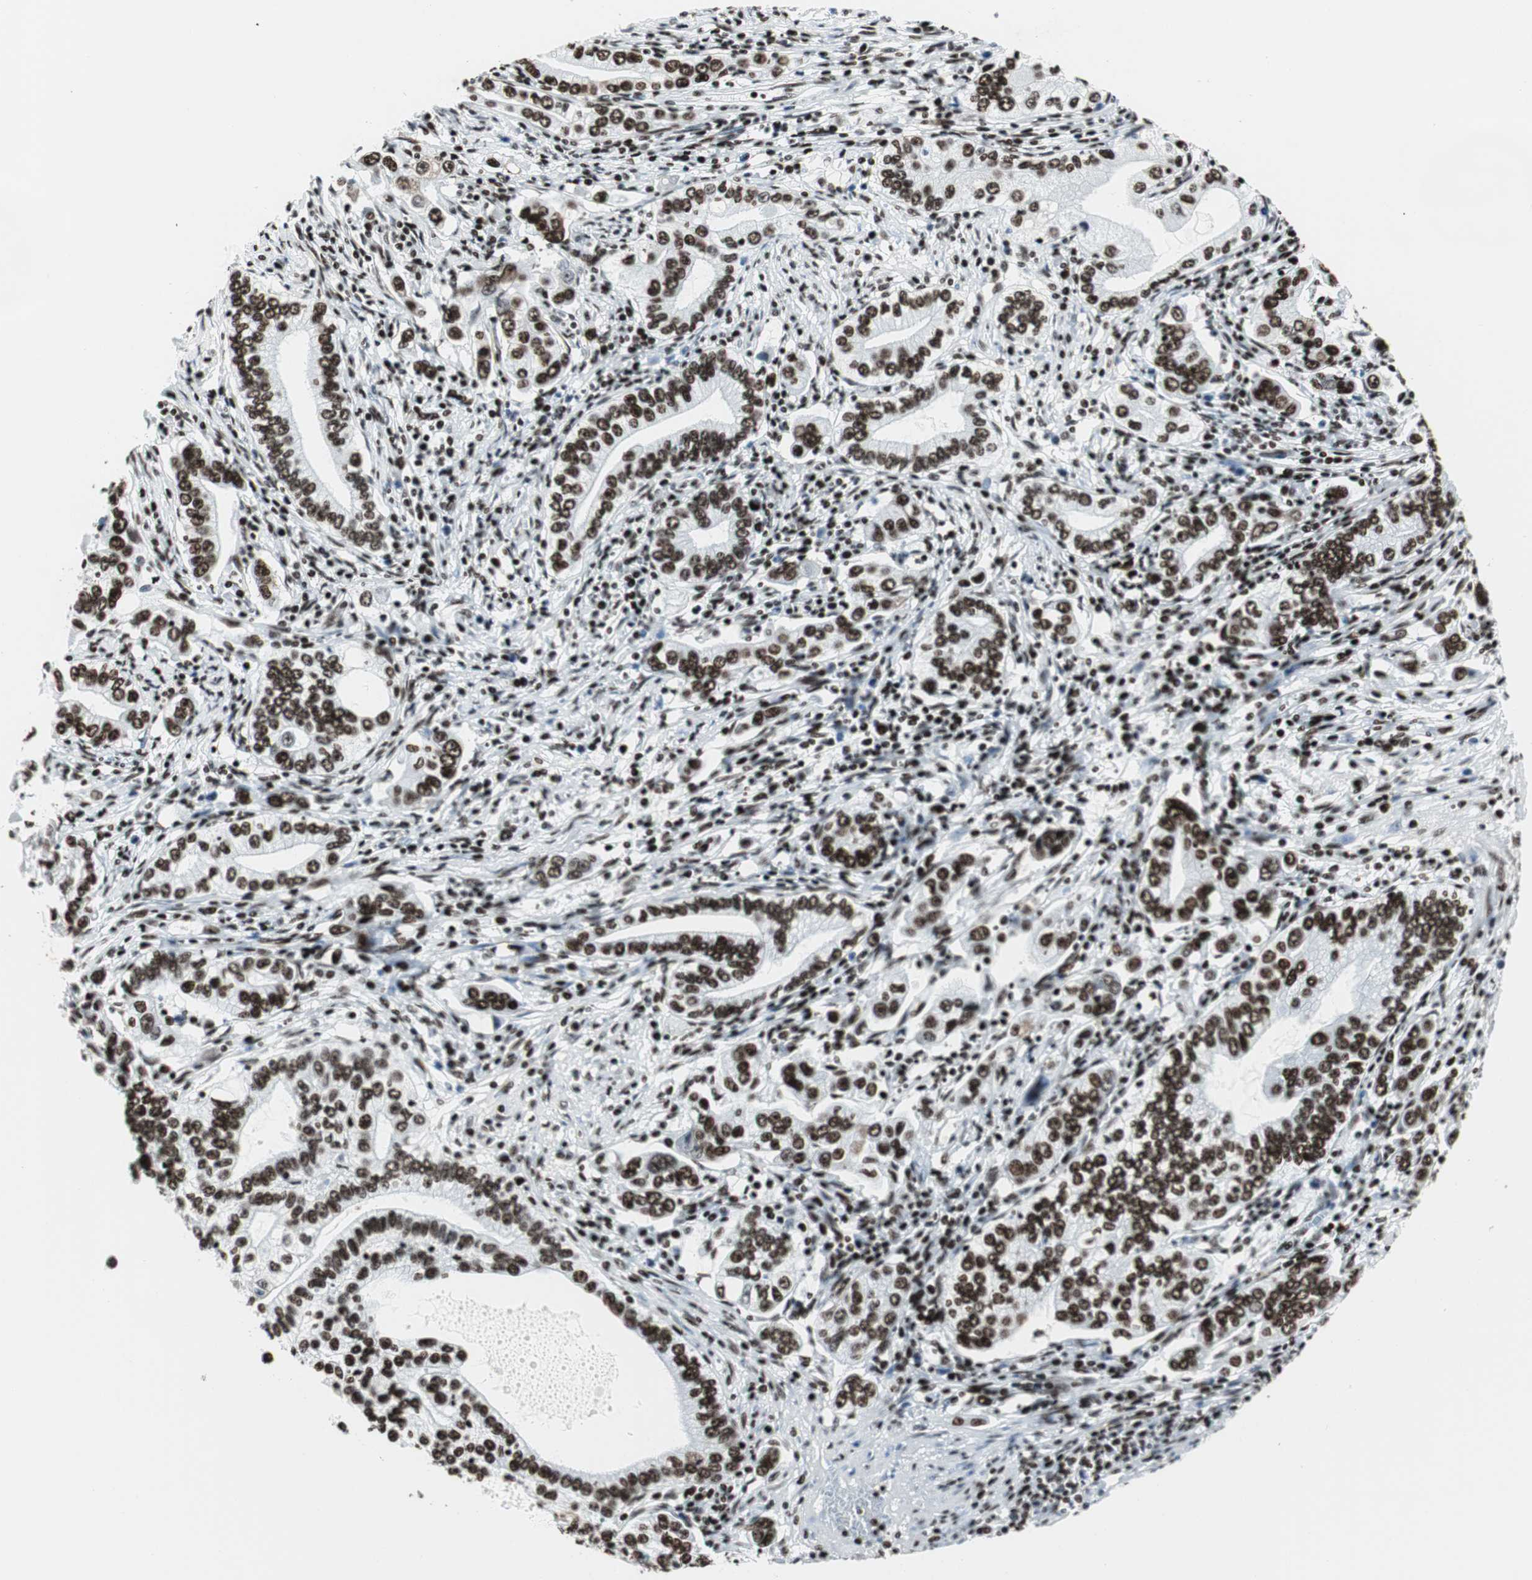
{"staining": {"intensity": "strong", "quantity": ">75%", "location": "nuclear"}, "tissue": "stomach cancer", "cell_type": "Tumor cells", "image_type": "cancer", "snomed": [{"axis": "morphology", "description": "Adenocarcinoma, NOS"}, {"axis": "topography", "description": "Stomach, lower"}], "caption": "A photomicrograph of adenocarcinoma (stomach) stained for a protein displays strong nuclear brown staining in tumor cells. The staining was performed using DAB to visualize the protein expression in brown, while the nuclei were stained in blue with hematoxylin (Magnification: 20x).", "gene": "NCL", "patient": {"sex": "female", "age": 72}}